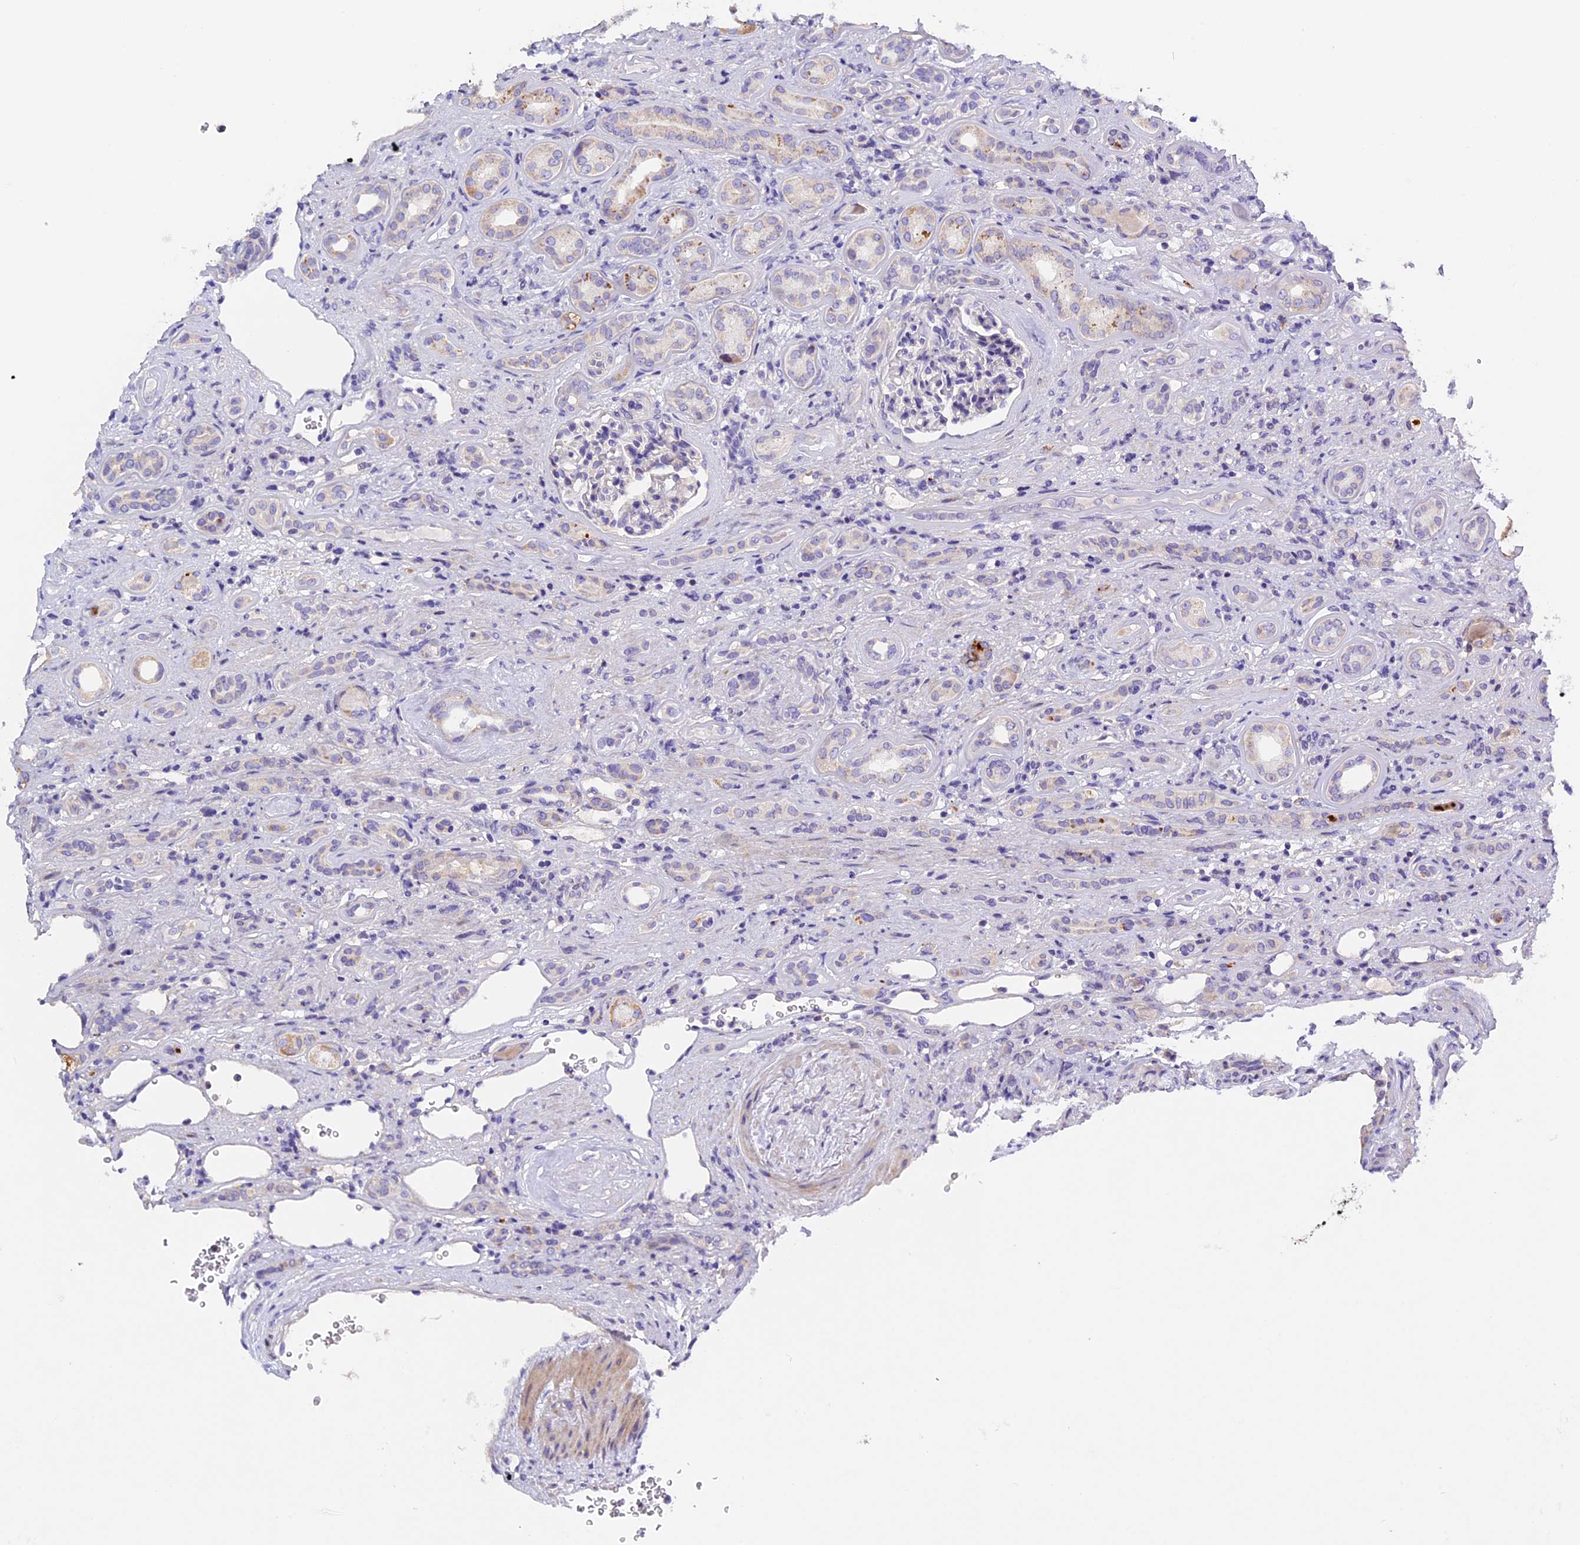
{"staining": {"intensity": "negative", "quantity": "none", "location": "none"}, "tissue": "renal cancer", "cell_type": "Tumor cells", "image_type": "cancer", "snomed": [{"axis": "morphology", "description": "Adenocarcinoma, NOS"}, {"axis": "topography", "description": "Kidney"}], "caption": "This is an IHC photomicrograph of adenocarcinoma (renal). There is no staining in tumor cells.", "gene": "RTTN", "patient": {"sex": "female", "age": 69}}